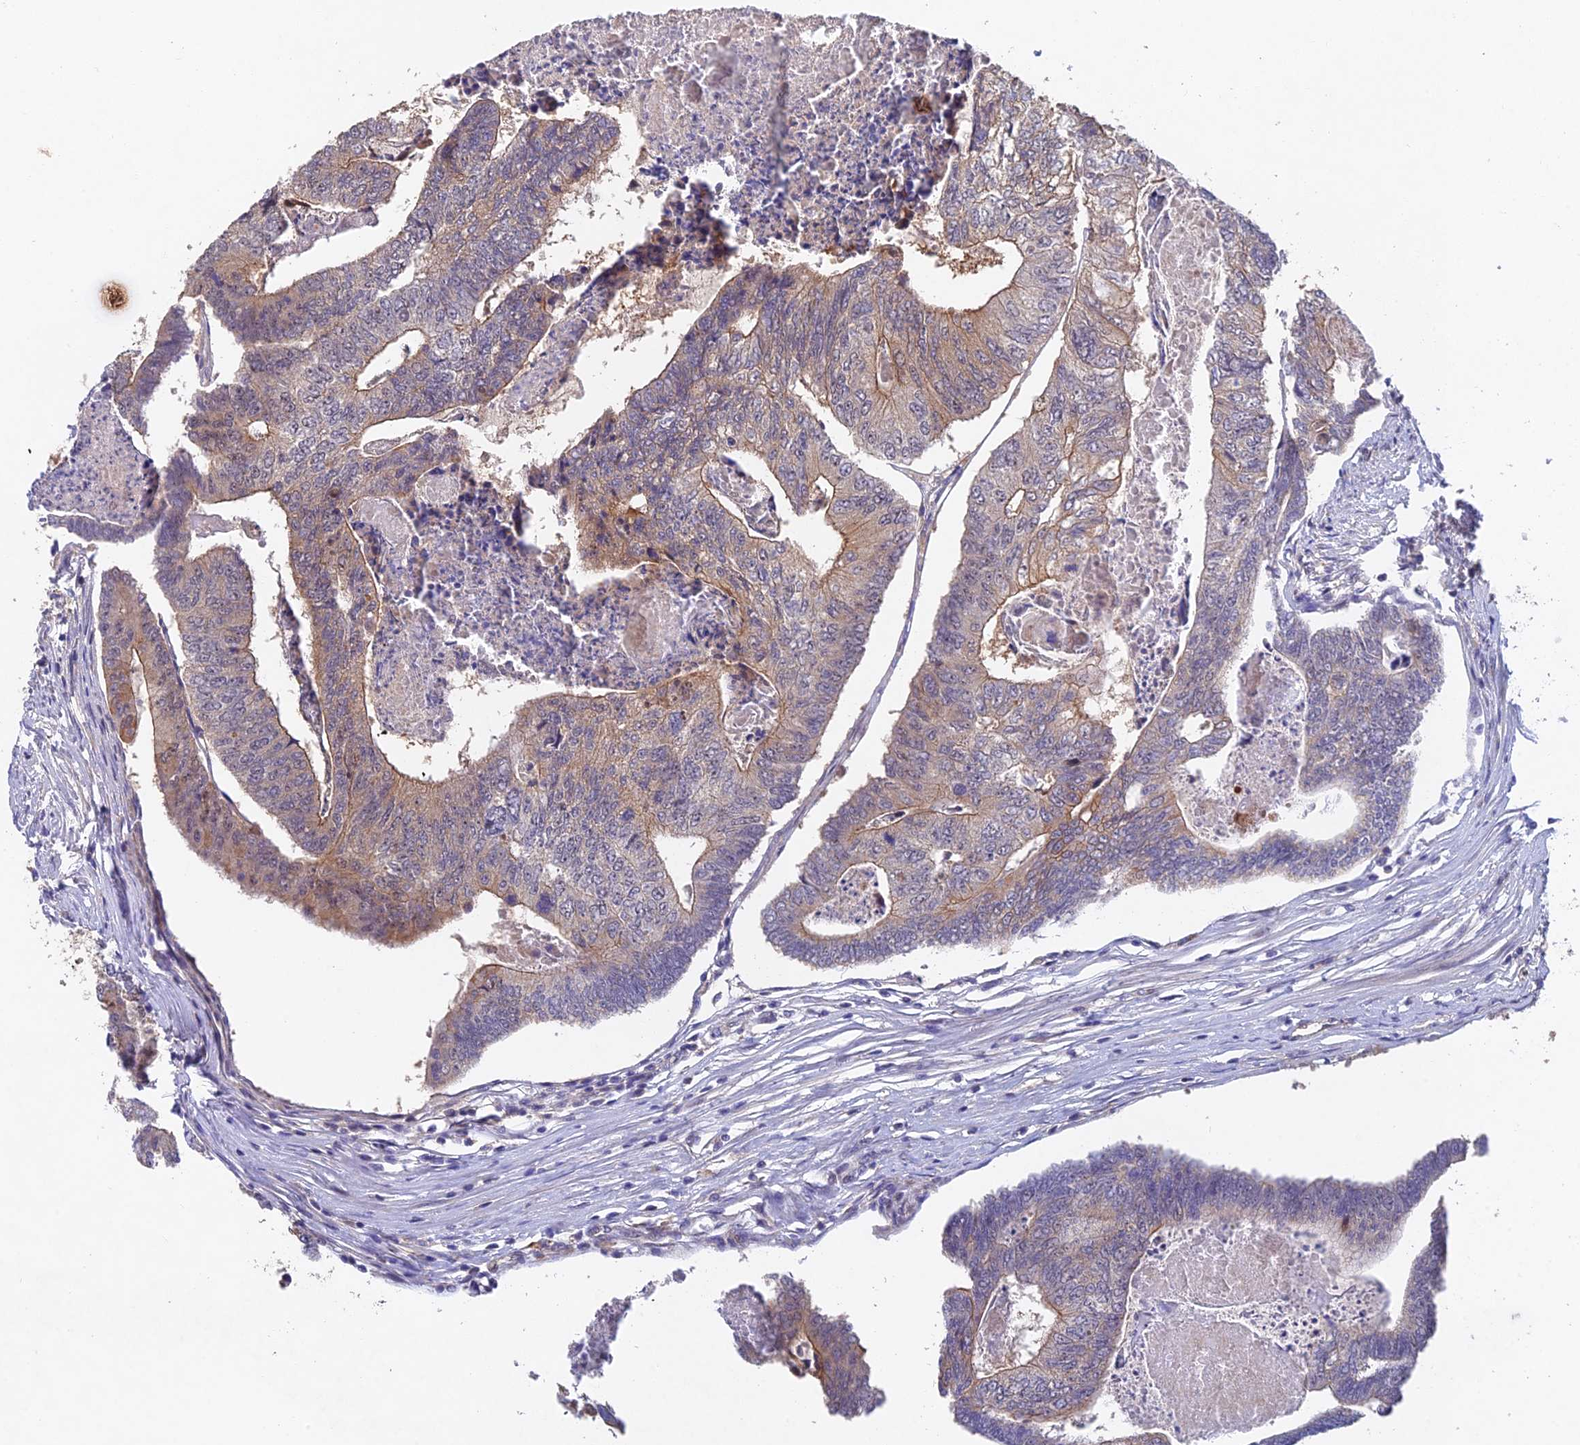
{"staining": {"intensity": "moderate", "quantity": "25%-75%", "location": "cytoplasmic/membranous"}, "tissue": "colorectal cancer", "cell_type": "Tumor cells", "image_type": "cancer", "snomed": [{"axis": "morphology", "description": "Adenocarcinoma, NOS"}, {"axis": "topography", "description": "Colon"}], "caption": "Tumor cells exhibit medium levels of moderate cytoplasmic/membranous staining in about 25%-75% of cells in adenocarcinoma (colorectal).", "gene": "NSMCE1", "patient": {"sex": "female", "age": 67}}